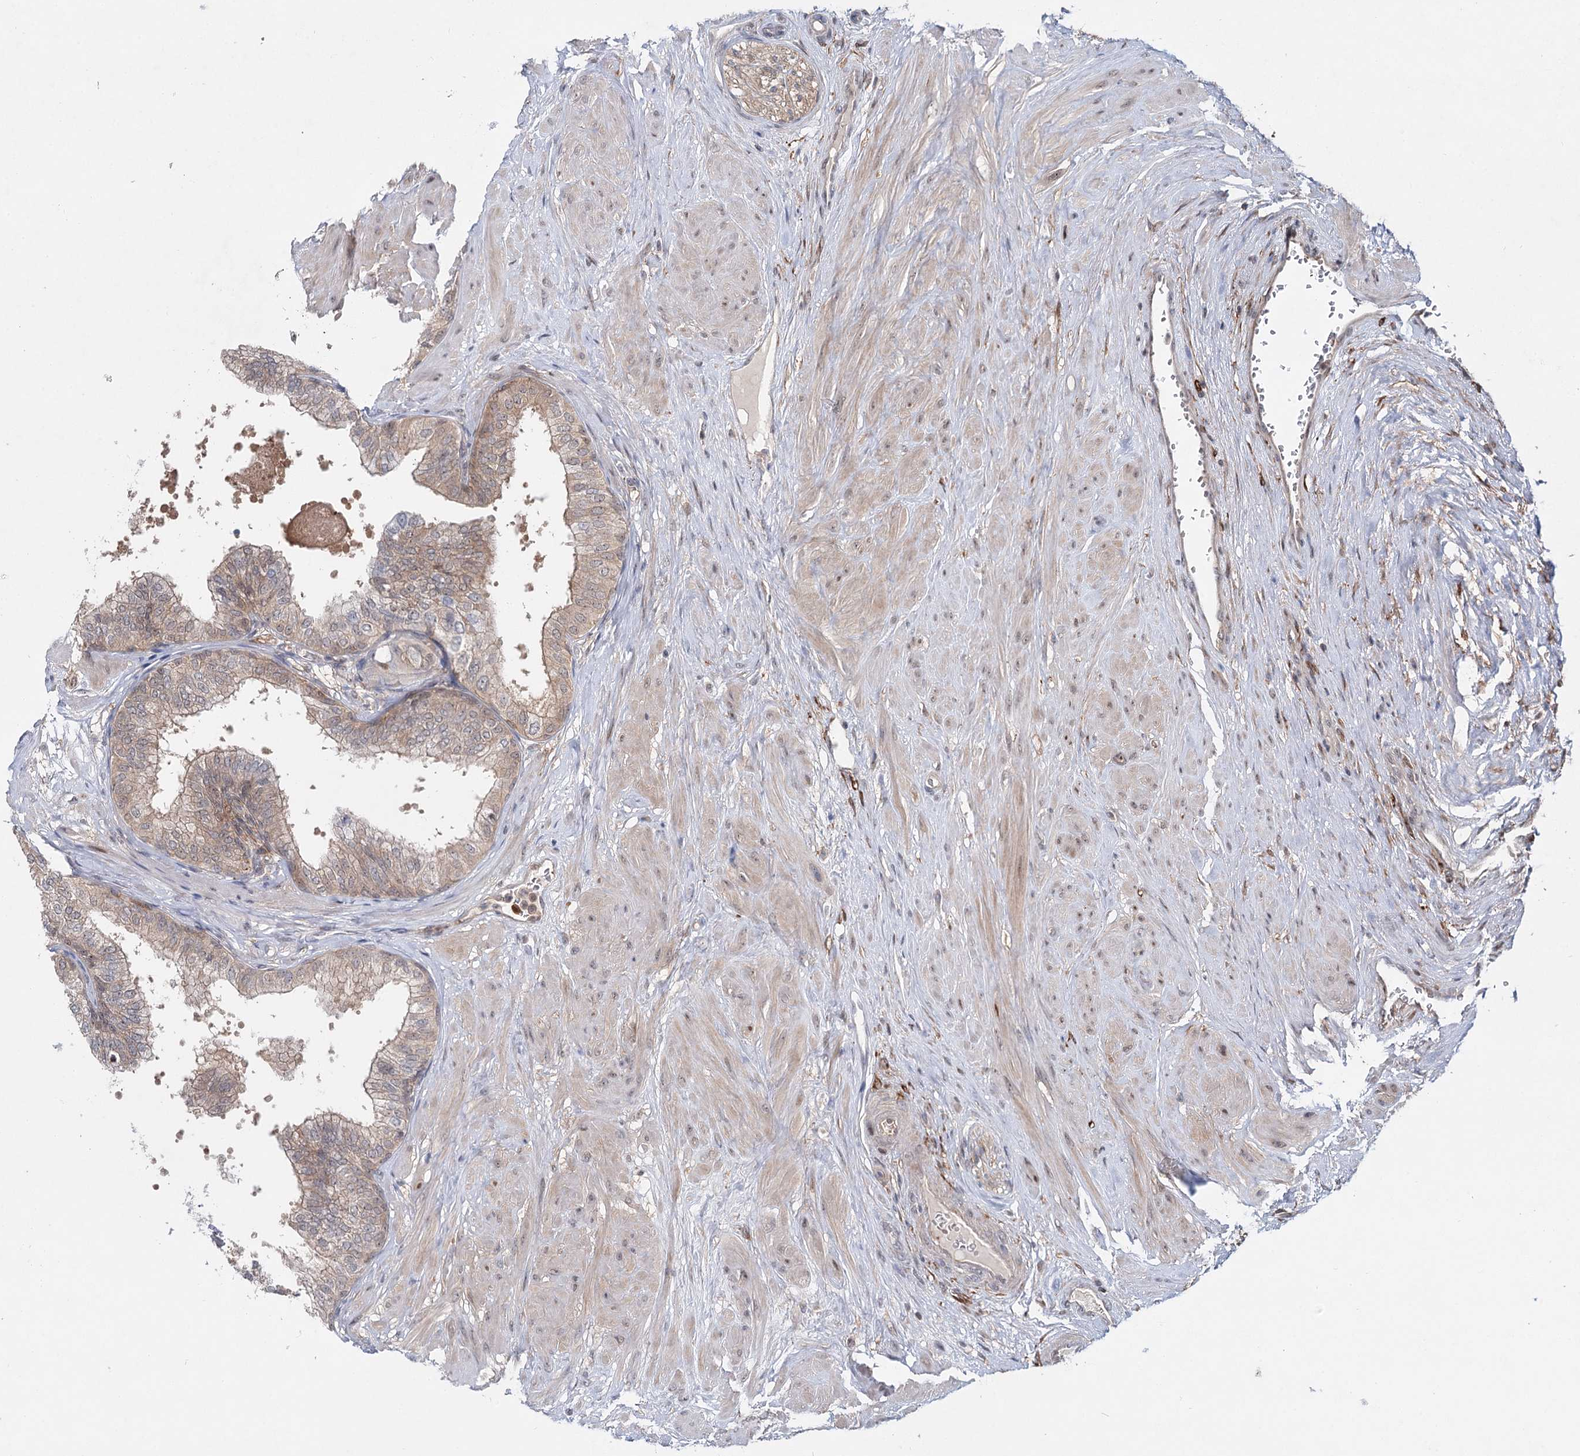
{"staining": {"intensity": "moderate", "quantity": "25%-75%", "location": "cytoplasmic/membranous"}, "tissue": "prostate", "cell_type": "Glandular cells", "image_type": "normal", "snomed": [{"axis": "morphology", "description": "Normal tissue, NOS"}, {"axis": "topography", "description": "Prostate"}], "caption": "Prostate stained with DAB immunohistochemistry displays medium levels of moderate cytoplasmic/membranous expression in about 25%-75% of glandular cells.", "gene": "WDR44", "patient": {"sex": "male", "age": 60}}